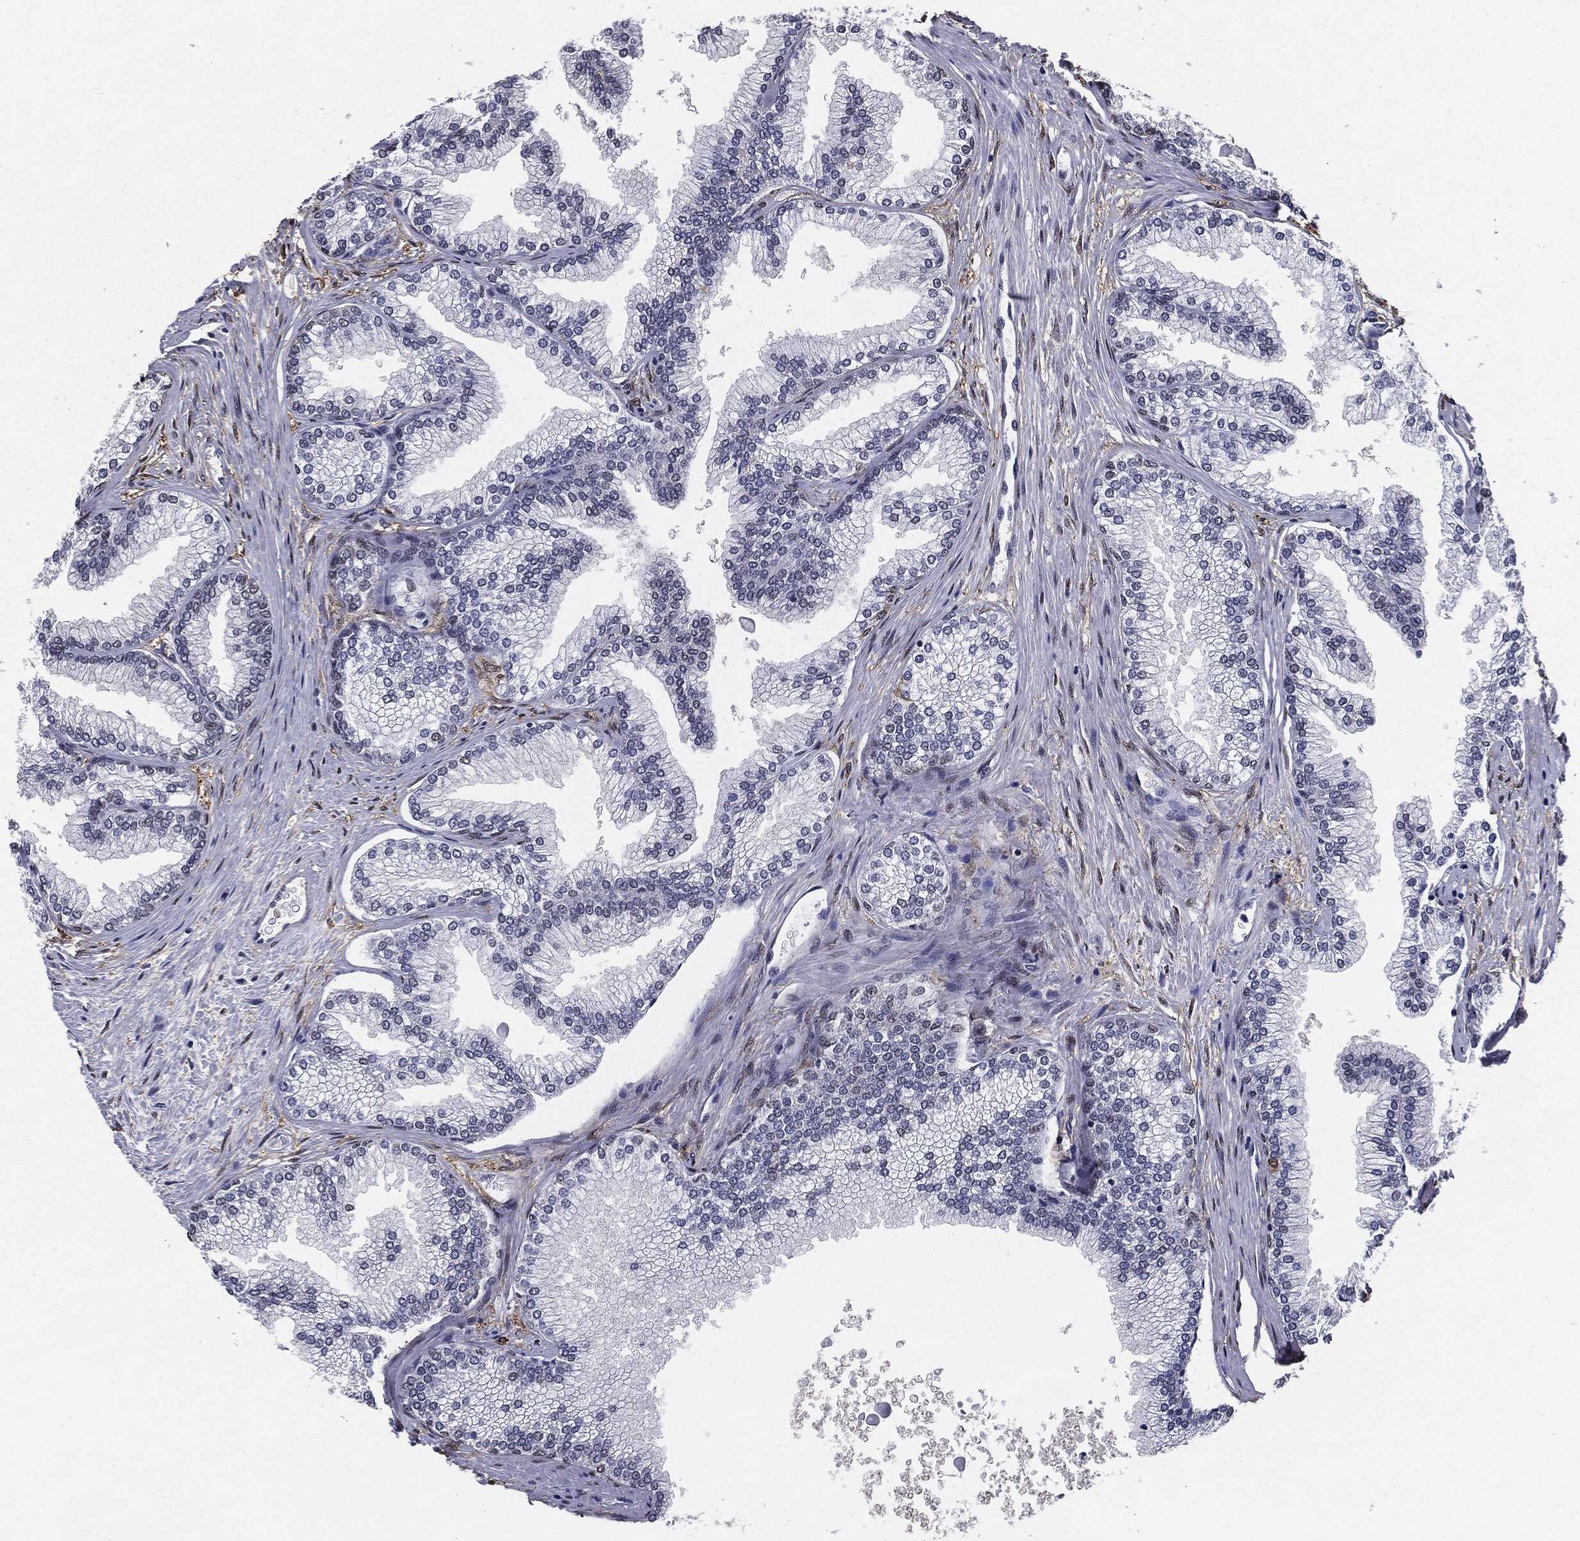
{"staining": {"intensity": "moderate", "quantity": "25%-75%", "location": "nuclear"}, "tissue": "prostate", "cell_type": "Glandular cells", "image_type": "normal", "snomed": [{"axis": "morphology", "description": "Normal tissue, NOS"}, {"axis": "topography", "description": "Prostate"}], "caption": "Human prostate stained with a protein marker displays moderate staining in glandular cells.", "gene": "JUN", "patient": {"sex": "male", "age": 72}}